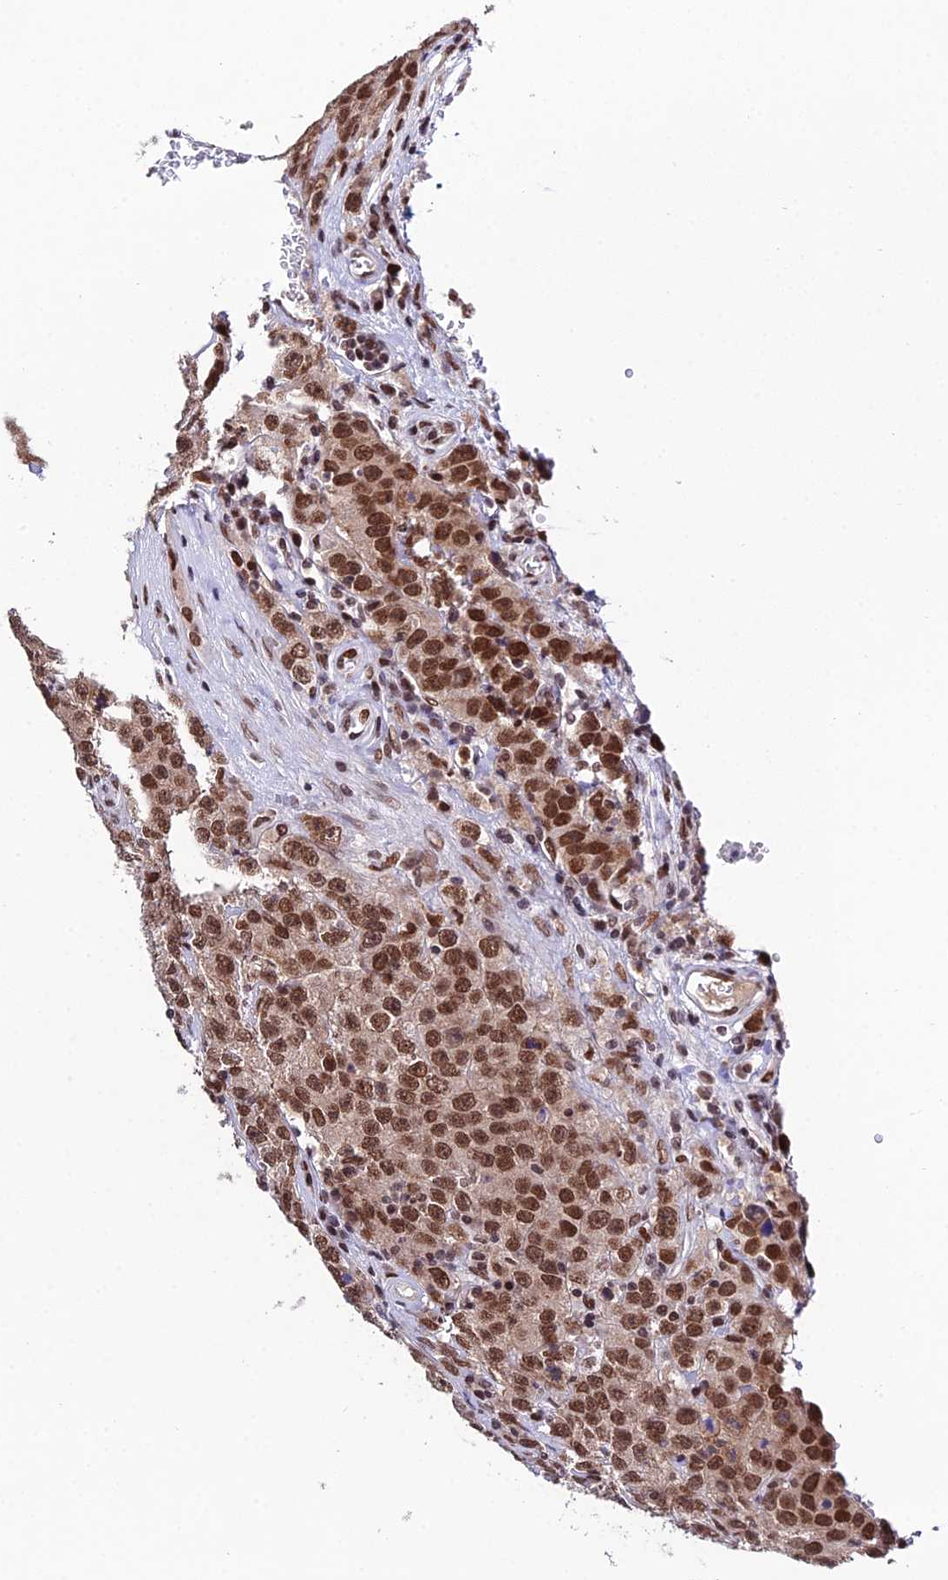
{"staining": {"intensity": "strong", "quantity": ">75%", "location": "nuclear"}, "tissue": "testis cancer", "cell_type": "Tumor cells", "image_type": "cancer", "snomed": [{"axis": "morphology", "description": "Seminoma, NOS"}, {"axis": "morphology", "description": "Carcinoma, Embryonal, NOS"}, {"axis": "topography", "description": "Testis"}], "caption": "A micrograph of testis cancer stained for a protein exhibits strong nuclear brown staining in tumor cells. The staining was performed using DAB, with brown indicating positive protein expression. Nuclei are stained blue with hematoxylin.", "gene": "SYT15", "patient": {"sex": "male", "age": 43}}